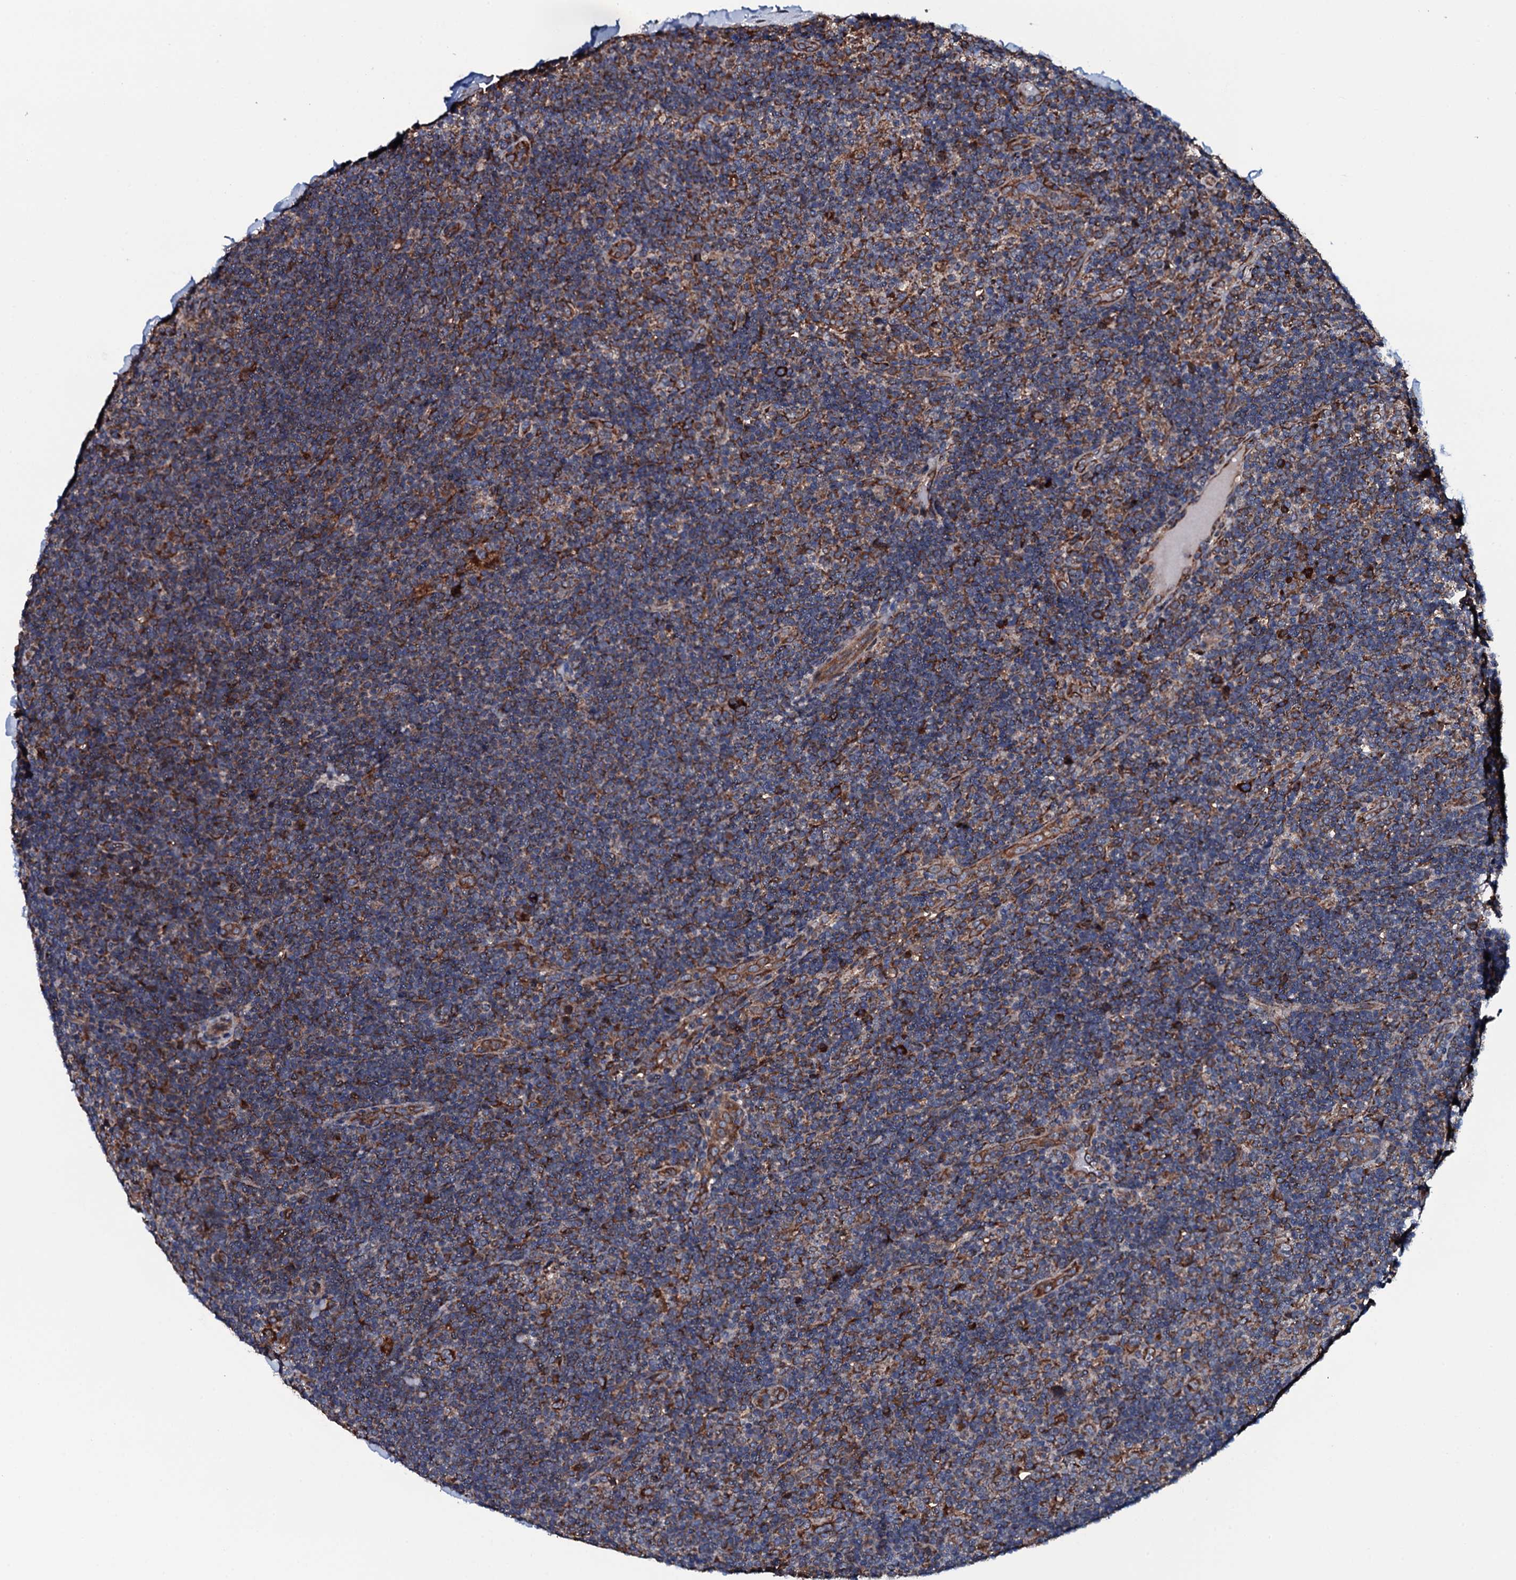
{"staining": {"intensity": "strong", "quantity": ">75%", "location": "cytoplasmic/membranous"}, "tissue": "lymphoma", "cell_type": "Tumor cells", "image_type": "cancer", "snomed": [{"axis": "morphology", "description": "Hodgkin's disease, NOS"}, {"axis": "topography", "description": "Lymph node"}], "caption": "The image exhibits a brown stain indicating the presence of a protein in the cytoplasmic/membranous of tumor cells in lymphoma.", "gene": "RAB12", "patient": {"sex": "female", "age": 57}}